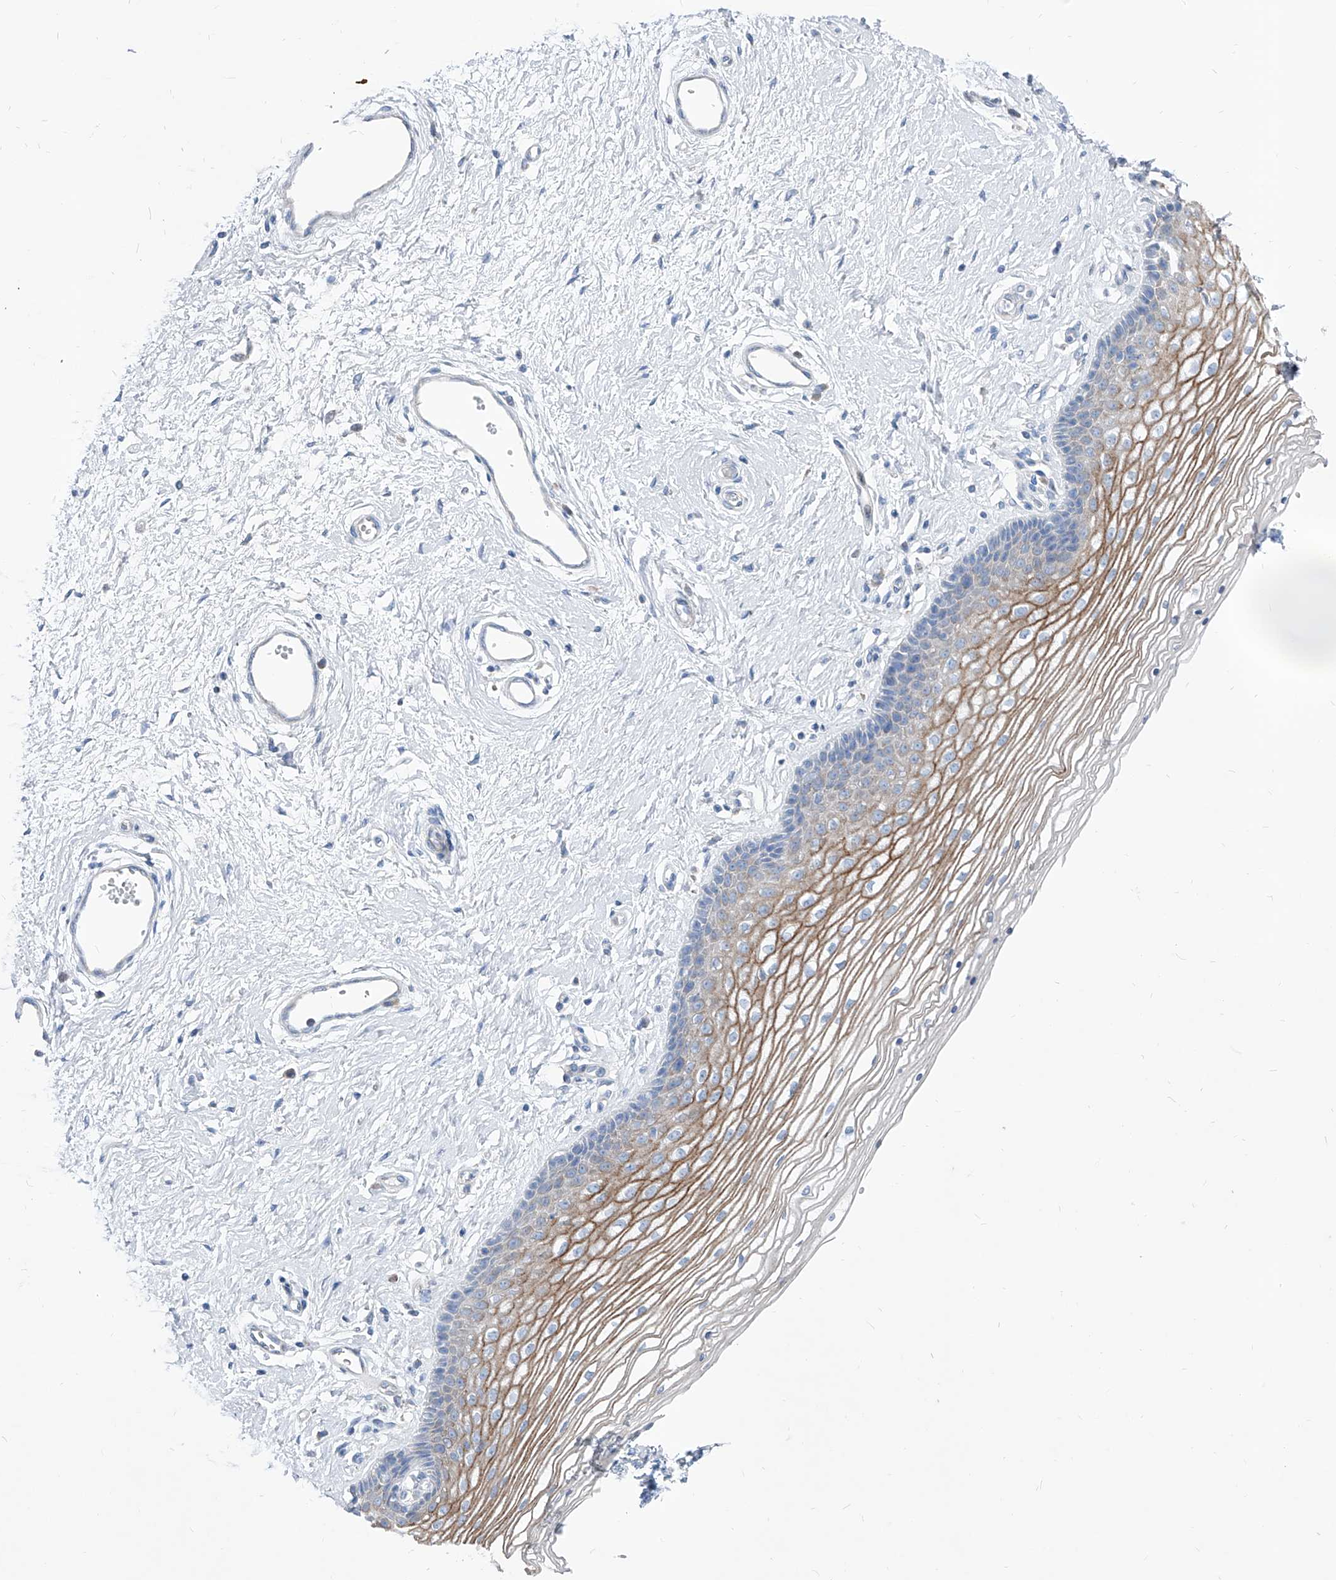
{"staining": {"intensity": "moderate", "quantity": "<25%", "location": "cytoplasmic/membranous"}, "tissue": "vagina", "cell_type": "Squamous epithelial cells", "image_type": "normal", "snomed": [{"axis": "morphology", "description": "Normal tissue, NOS"}, {"axis": "topography", "description": "Vagina"}], "caption": "About <25% of squamous epithelial cells in normal human vagina exhibit moderate cytoplasmic/membranous protein staining as visualized by brown immunohistochemical staining.", "gene": "AGPS", "patient": {"sex": "female", "age": 46}}